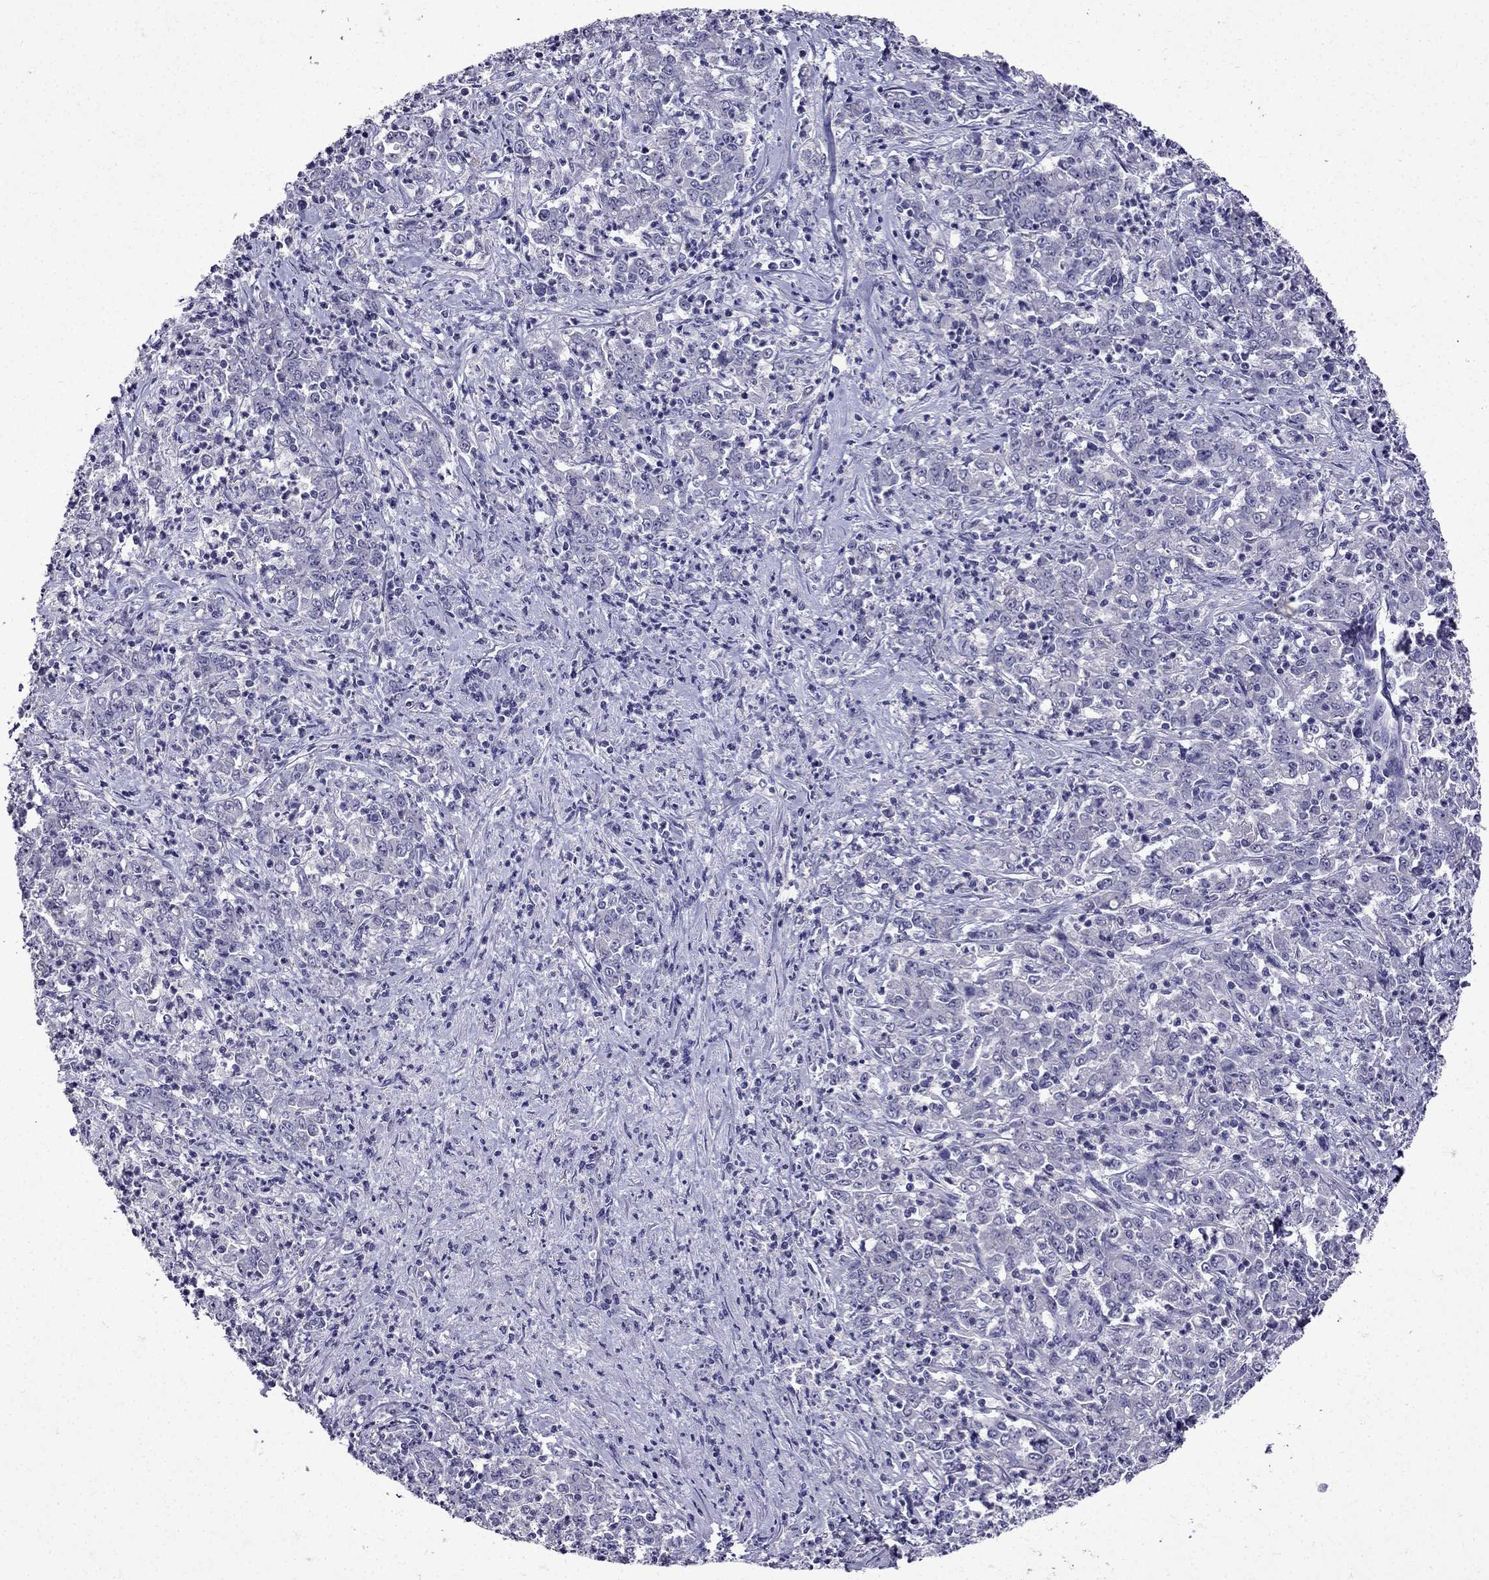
{"staining": {"intensity": "negative", "quantity": "none", "location": "none"}, "tissue": "stomach cancer", "cell_type": "Tumor cells", "image_type": "cancer", "snomed": [{"axis": "morphology", "description": "Adenocarcinoma, NOS"}, {"axis": "topography", "description": "Stomach, lower"}], "caption": "The image exhibits no significant positivity in tumor cells of adenocarcinoma (stomach). Nuclei are stained in blue.", "gene": "DNAH17", "patient": {"sex": "female", "age": 71}}